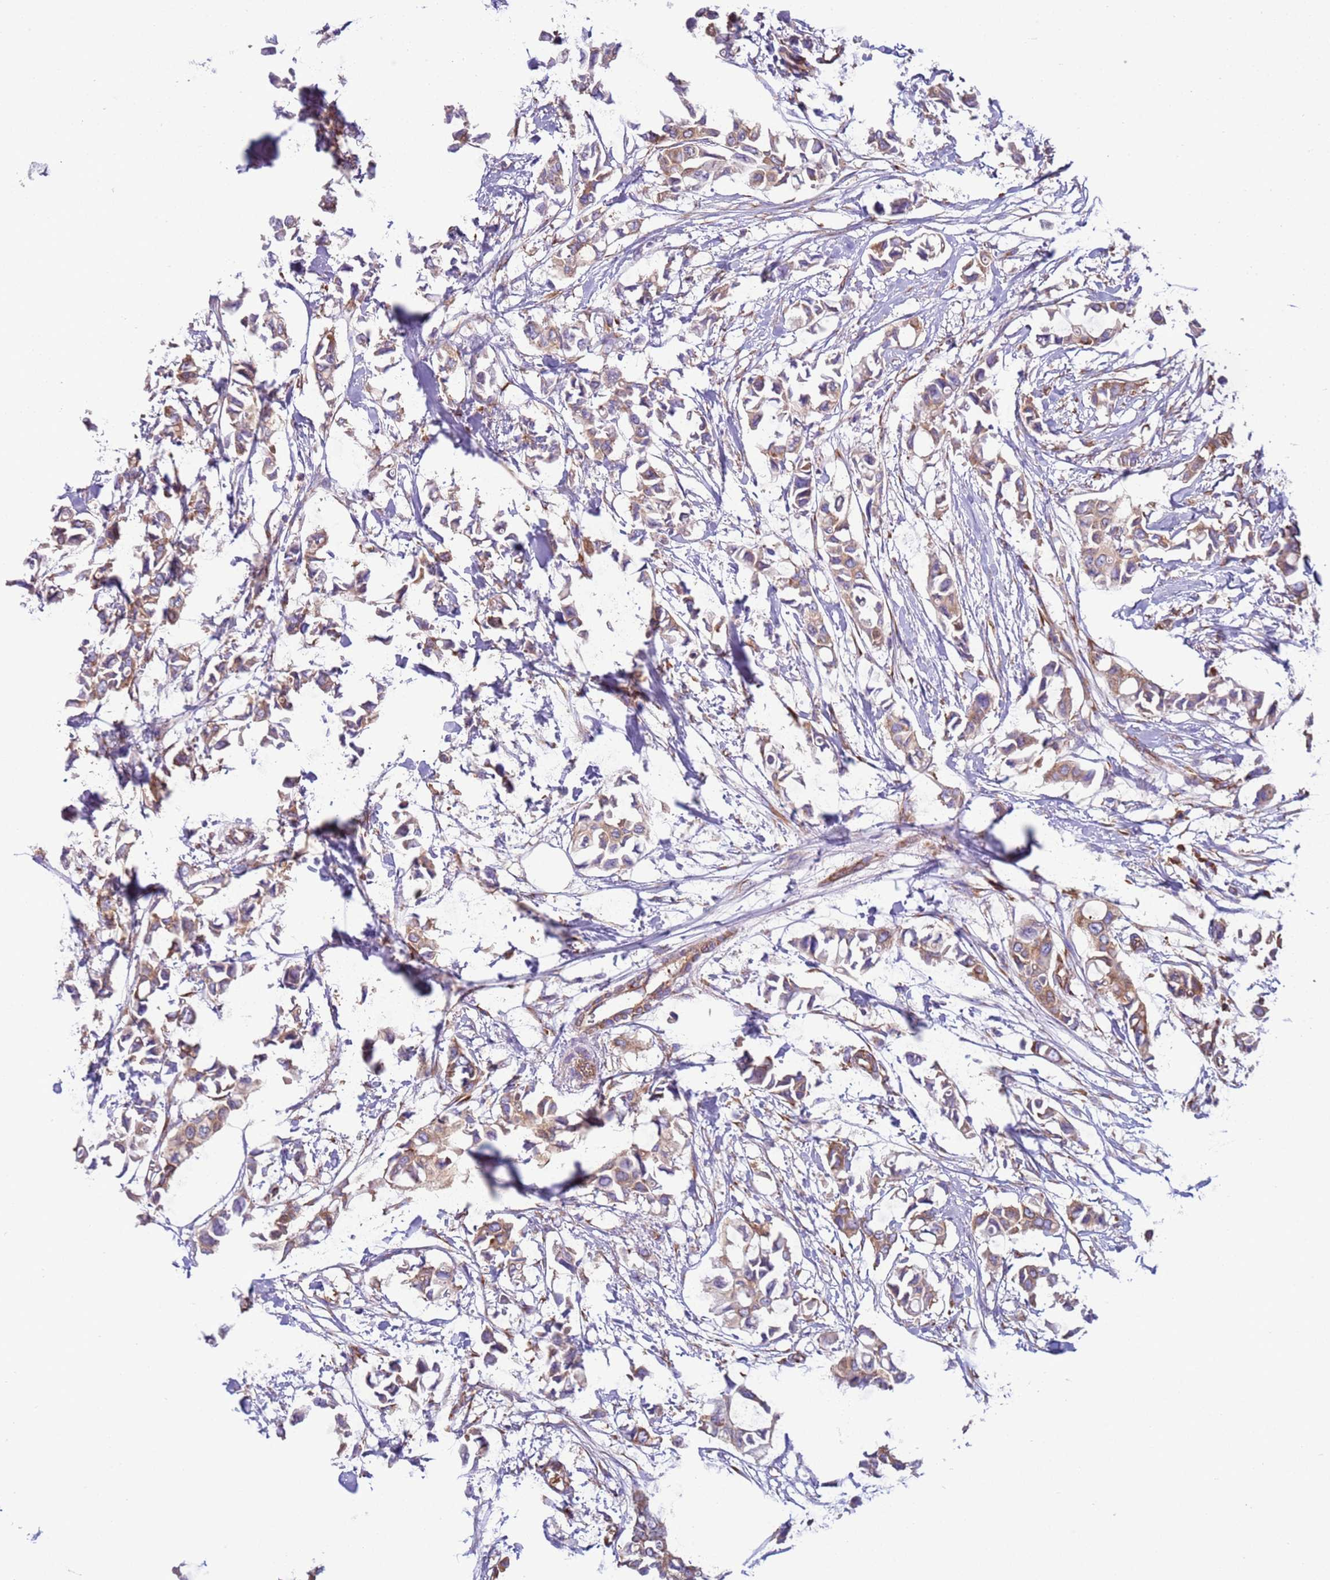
{"staining": {"intensity": "moderate", "quantity": ">75%", "location": "cytoplasmic/membranous"}, "tissue": "breast cancer", "cell_type": "Tumor cells", "image_type": "cancer", "snomed": [{"axis": "morphology", "description": "Duct carcinoma"}, {"axis": "topography", "description": "Breast"}], "caption": "A high-resolution photomicrograph shows IHC staining of infiltrating ductal carcinoma (breast), which reveals moderate cytoplasmic/membranous expression in approximately >75% of tumor cells. Immunohistochemistry stains the protein of interest in brown and the nuclei are stained blue.", "gene": "VARS1", "patient": {"sex": "female", "age": 41}}